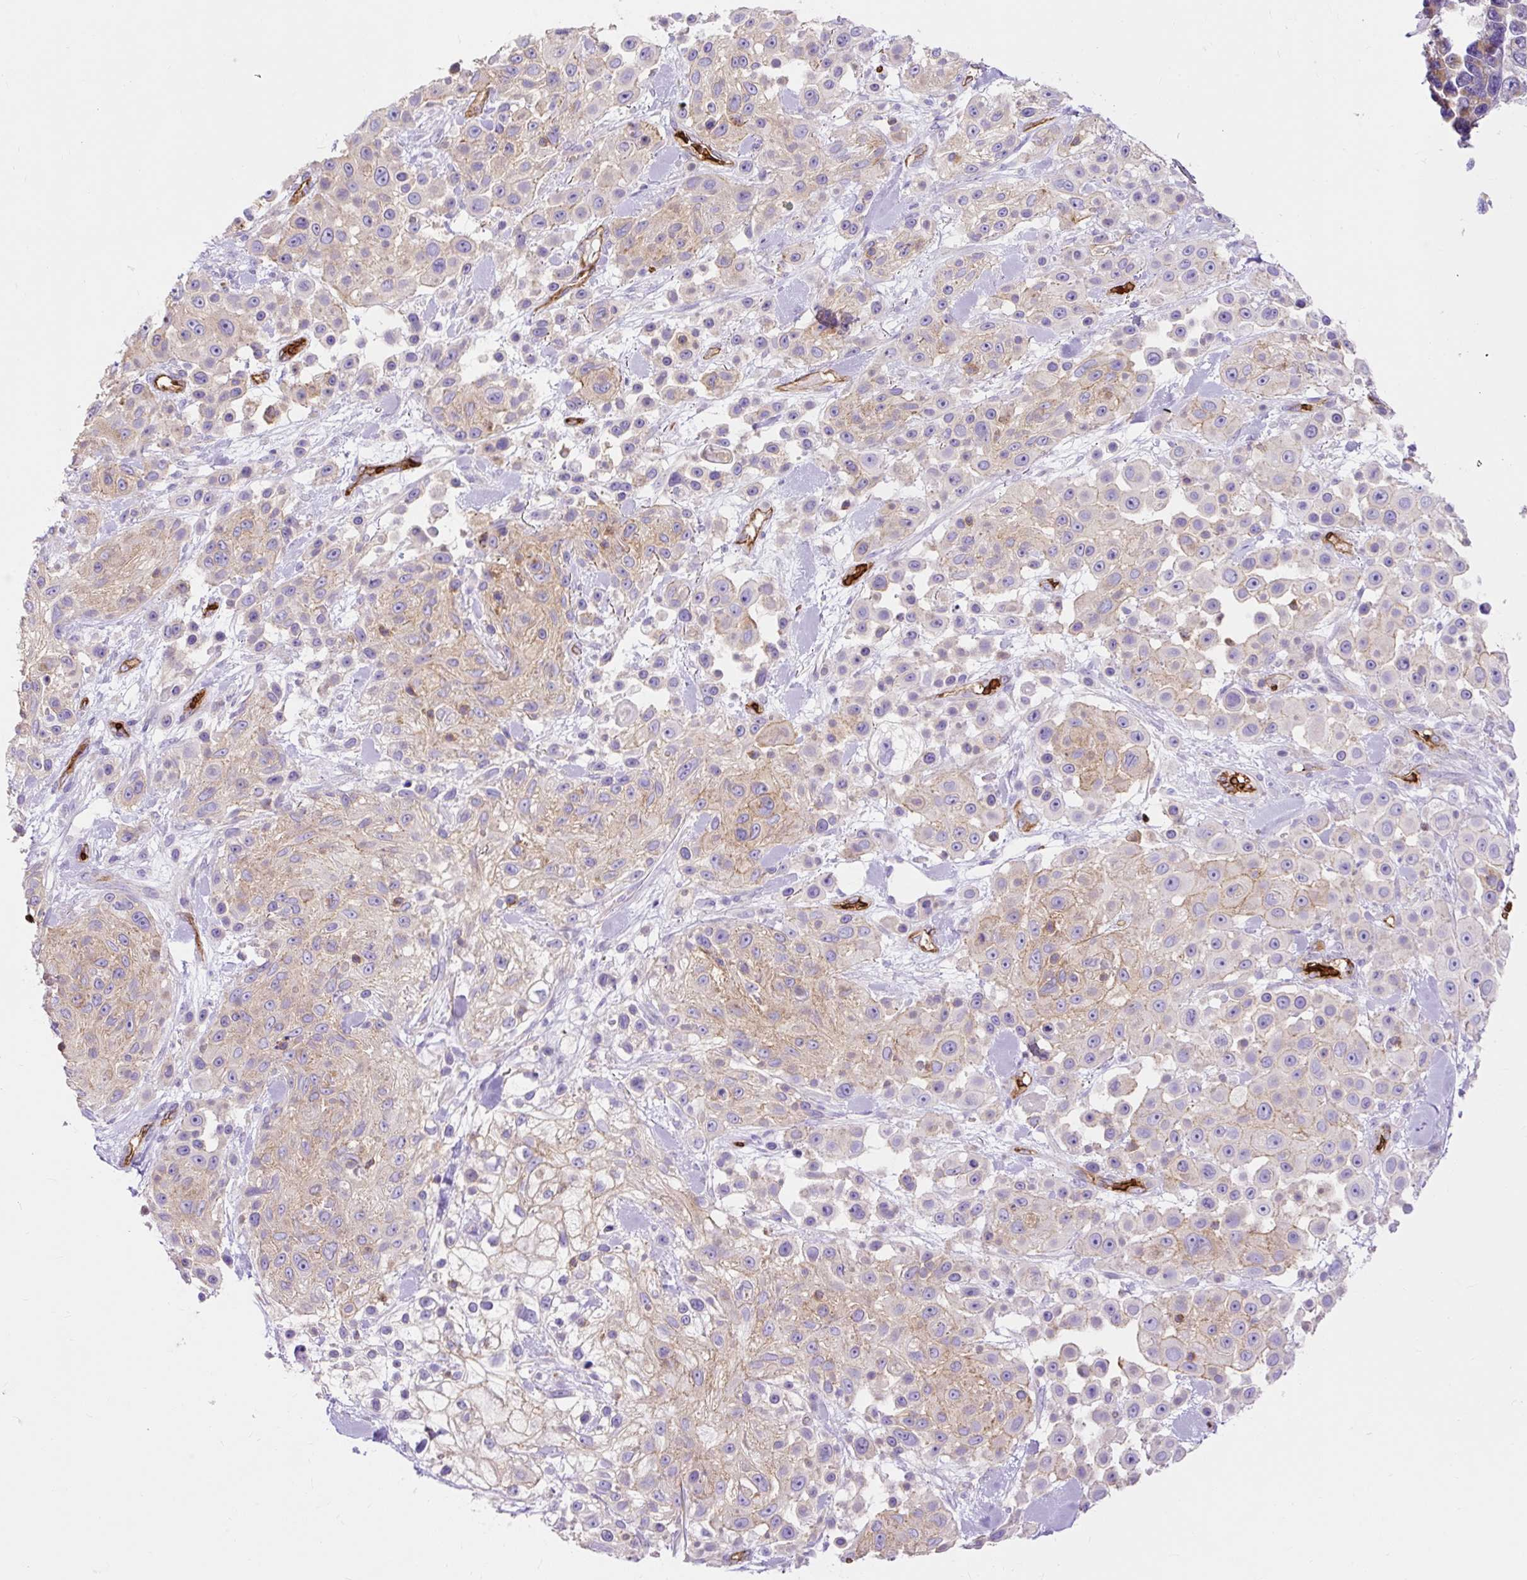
{"staining": {"intensity": "weak", "quantity": "25%-75%", "location": "cytoplasmic/membranous"}, "tissue": "skin cancer", "cell_type": "Tumor cells", "image_type": "cancer", "snomed": [{"axis": "morphology", "description": "Squamous cell carcinoma, NOS"}, {"axis": "topography", "description": "Skin"}], "caption": "The image shows immunohistochemical staining of skin cancer (squamous cell carcinoma). There is weak cytoplasmic/membranous expression is identified in approximately 25%-75% of tumor cells.", "gene": "HIP1R", "patient": {"sex": "male", "age": 67}}